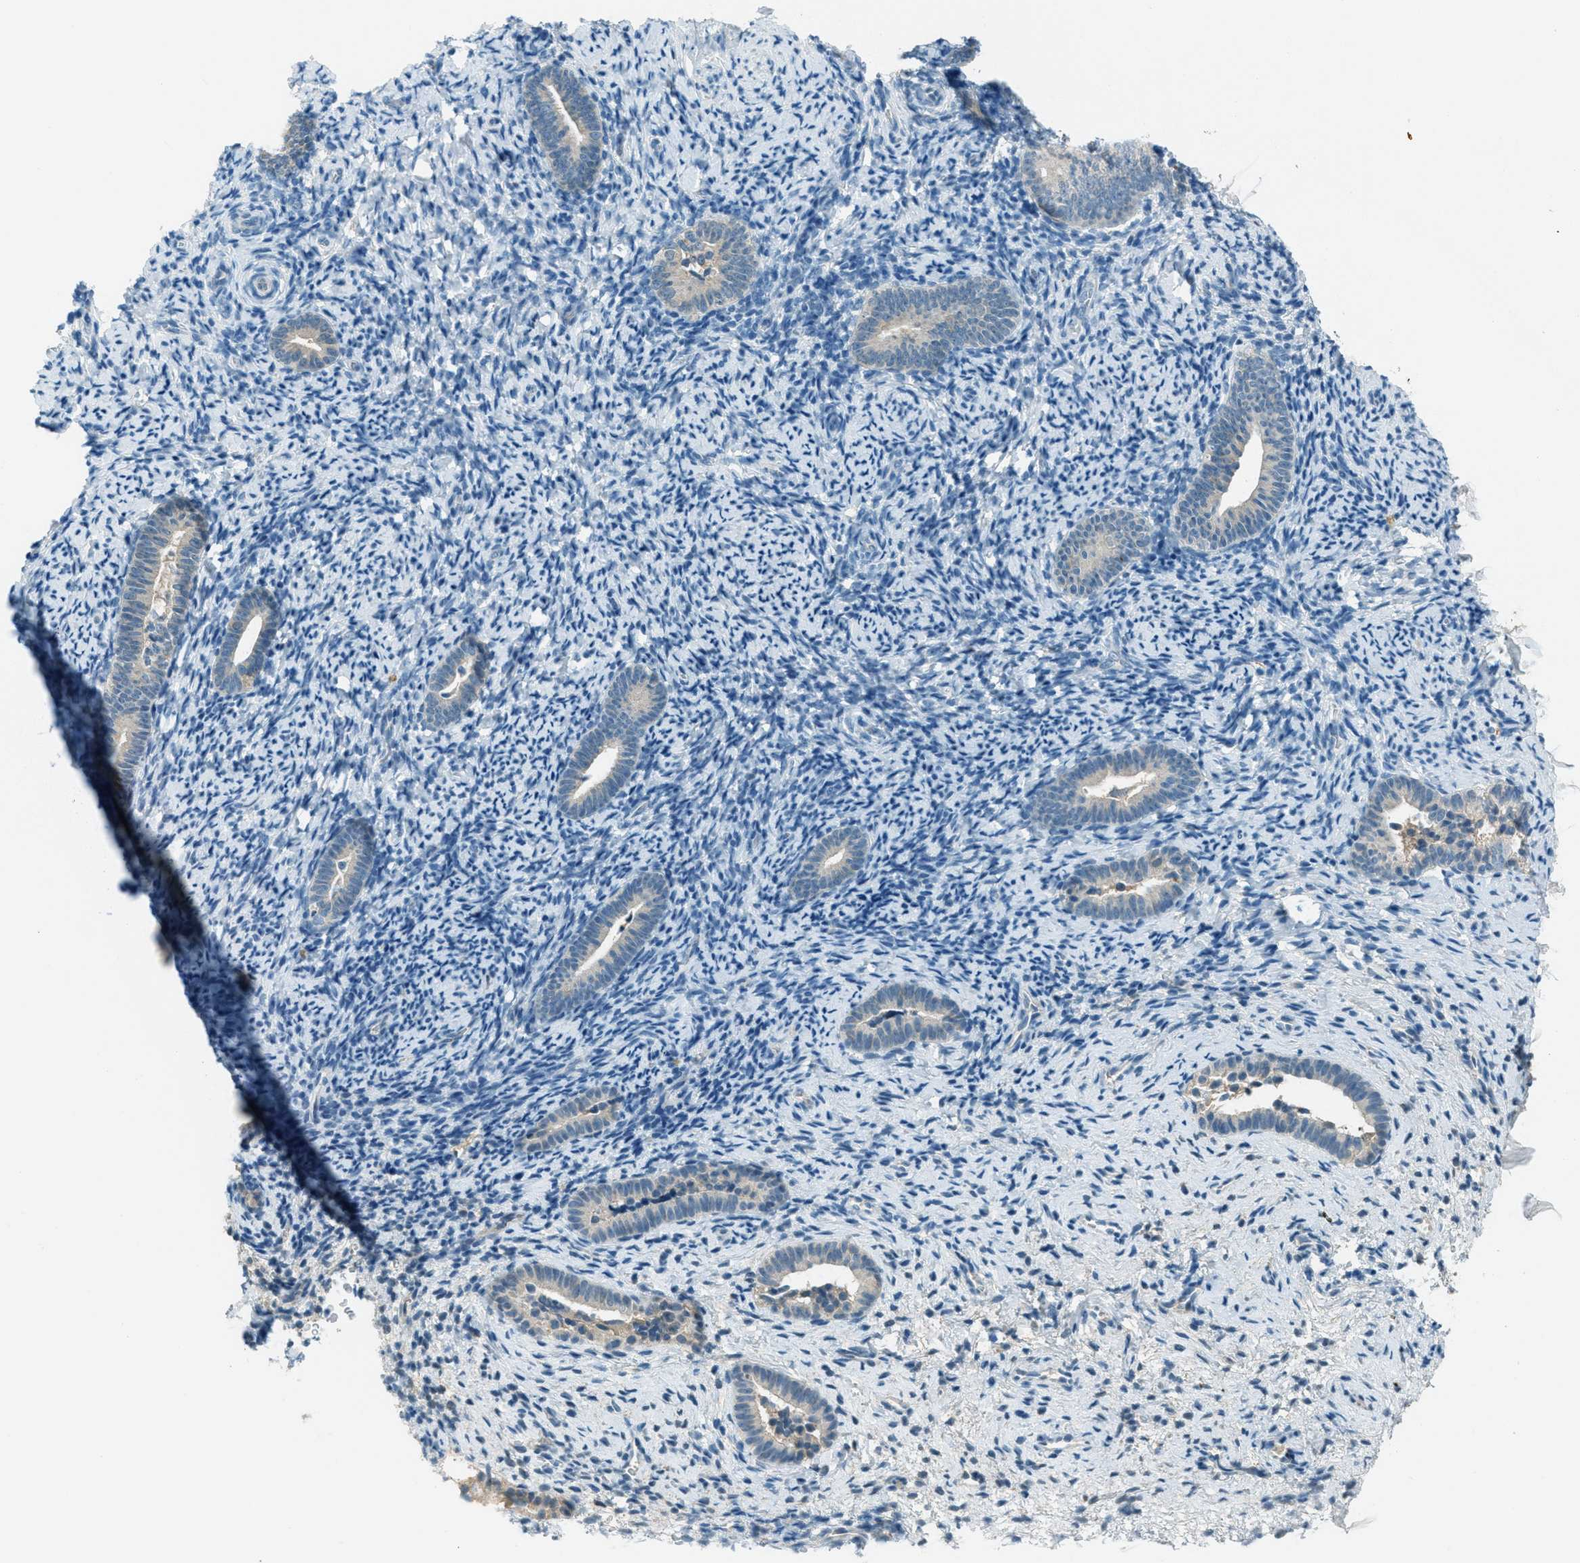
{"staining": {"intensity": "negative", "quantity": "none", "location": "none"}, "tissue": "endometrium", "cell_type": "Cells in endometrial stroma", "image_type": "normal", "snomed": [{"axis": "morphology", "description": "Normal tissue, NOS"}, {"axis": "topography", "description": "Endometrium"}], "caption": "Cells in endometrial stroma are negative for brown protein staining in normal endometrium. Brightfield microscopy of IHC stained with DAB (brown) and hematoxylin (blue), captured at high magnification.", "gene": "MSLN", "patient": {"sex": "female", "age": 51}}